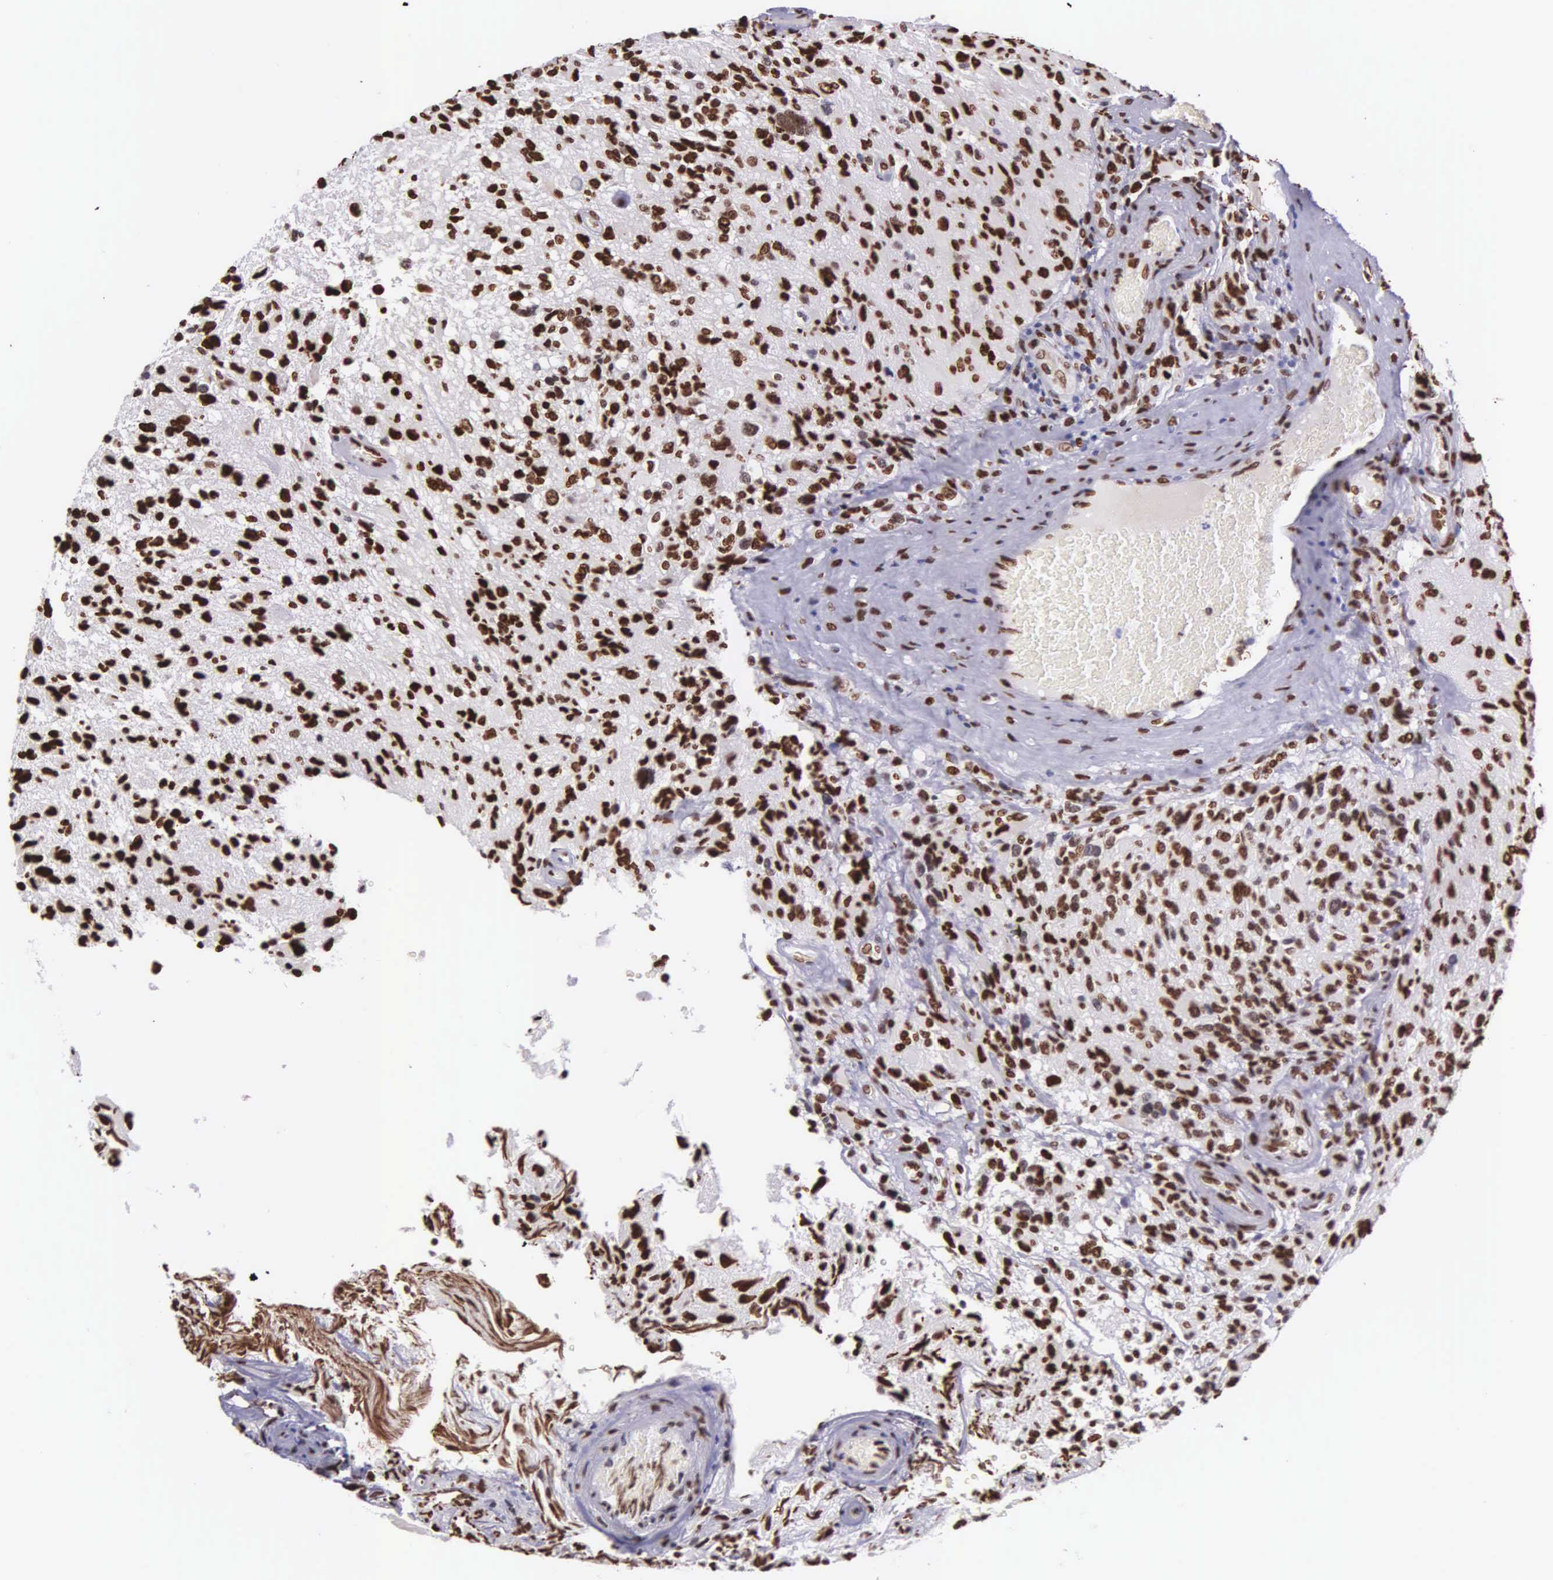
{"staining": {"intensity": "strong", "quantity": ">75%", "location": "nuclear"}, "tissue": "glioma", "cell_type": "Tumor cells", "image_type": "cancer", "snomed": [{"axis": "morphology", "description": "Glioma, malignant, High grade"}, {"axis": "topography", "description": "Brain"}], "caption": "A high-resolution micrograph shows immunohistochemistry (IHC) staining of malignant glioma (high-grade), which displays strong nuclear expression in about >75% of tumor cells. The staining is performed using DAB (3,3'-diaminobenzidine) brown chromogen to label protein expression. The nuclei are counter-stained blue using hematoxylin.", "gene": "H1-0", "patient": {"sex": "male", "age": 69}}